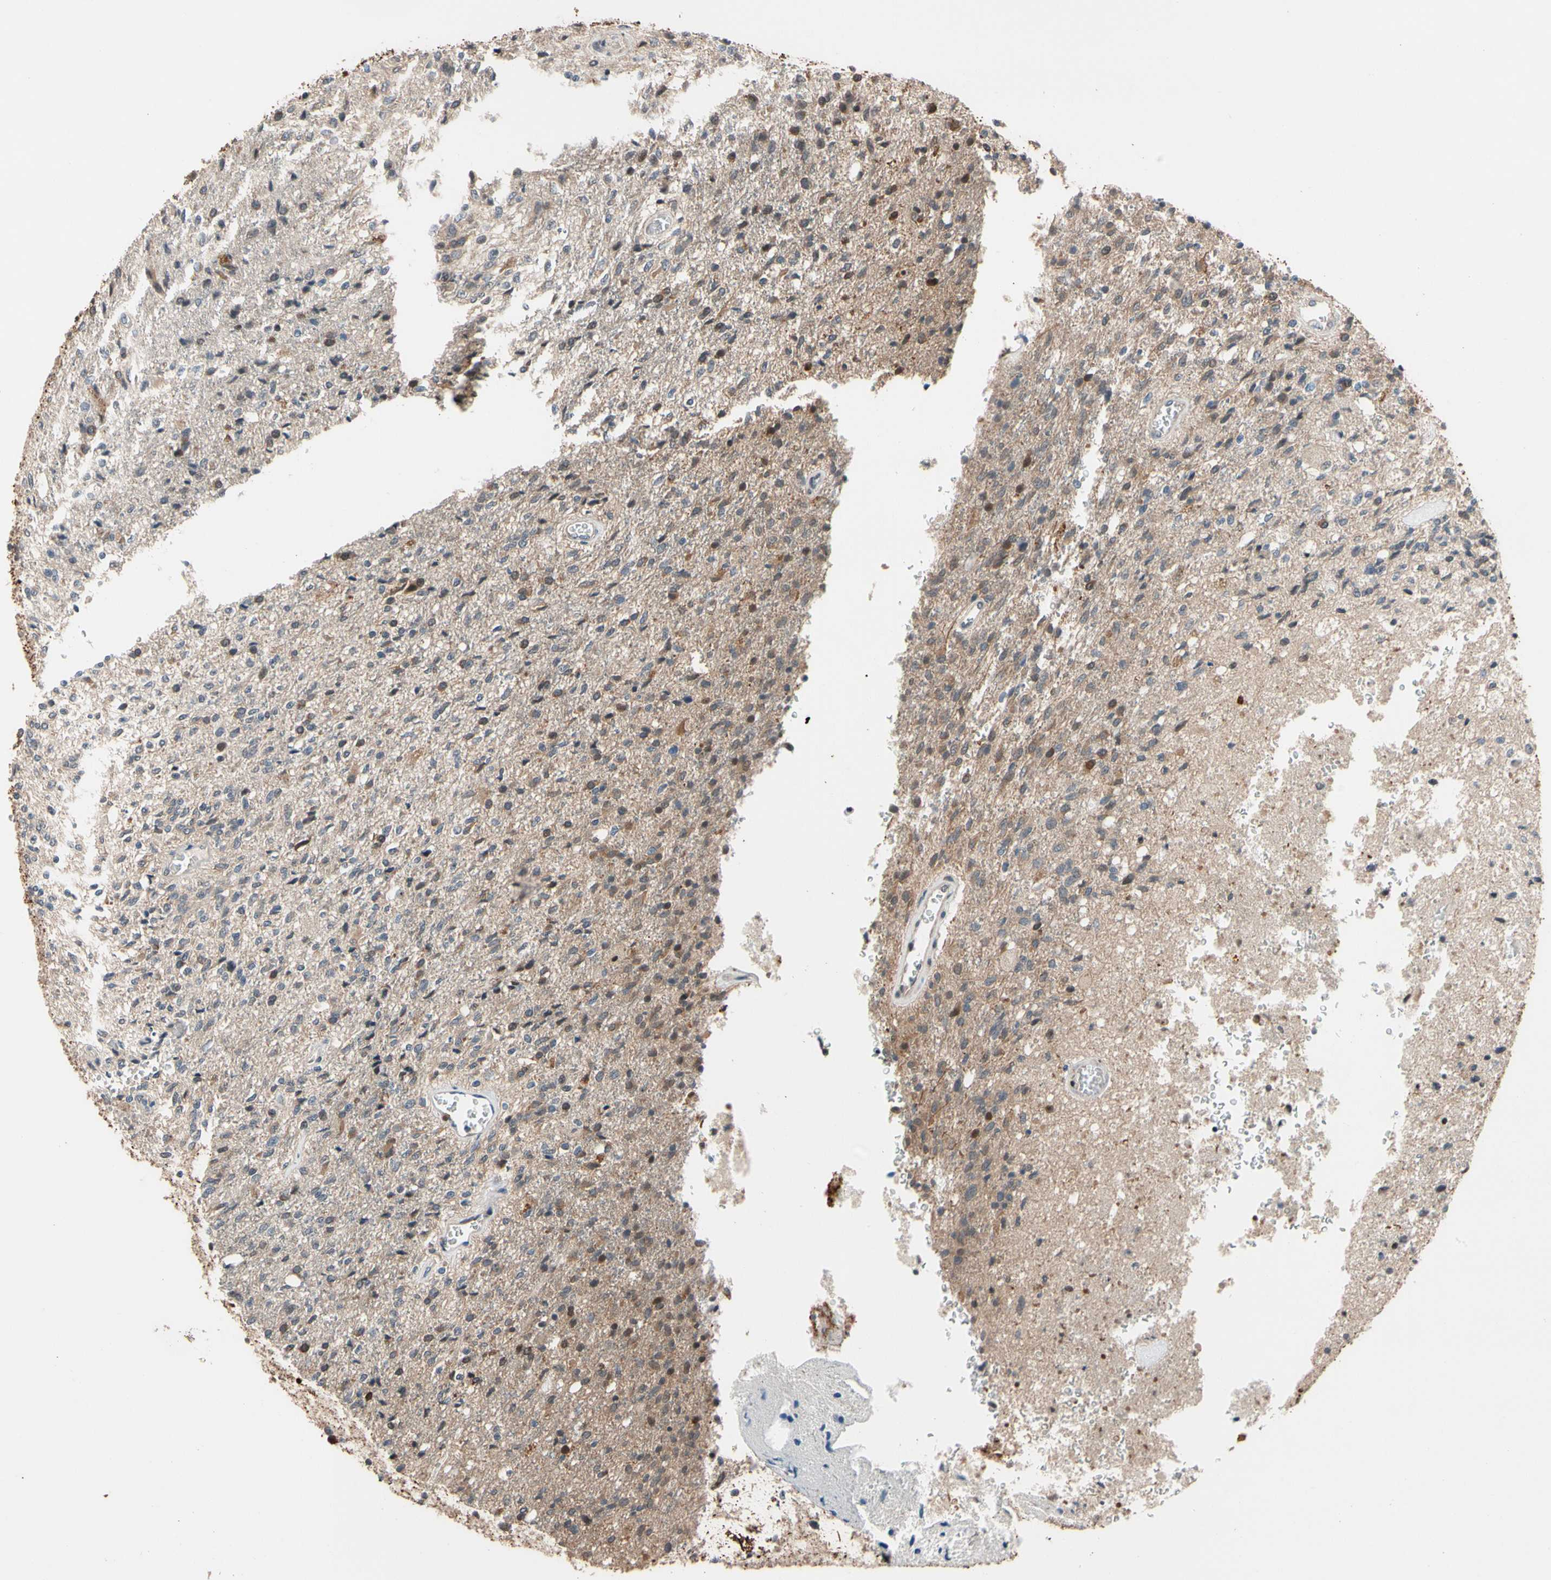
{"staining": {"intensity": "moderate", "quantity": "<25%", "location": "cytoplasmic/membranous"}, "tissue": "glioma", "cell_type": "Tumor cells", "image_type": "cancer", "snomed": [{"axis": "morphology", "description": "Normal tissue, NOS"}, {"axis": "morphology", "description": "Glioma, malignant, High grade"}, {"axis": "topography", "description": "Cerebral cortex"}], "caption": "Moderate cytoplasmic/membranous protein staining is identified in approximately <25% of tumor cells in high-grade glioma (malignant).", "gene": "NGEF", "patient": {"sex": "male", "age": 77}}